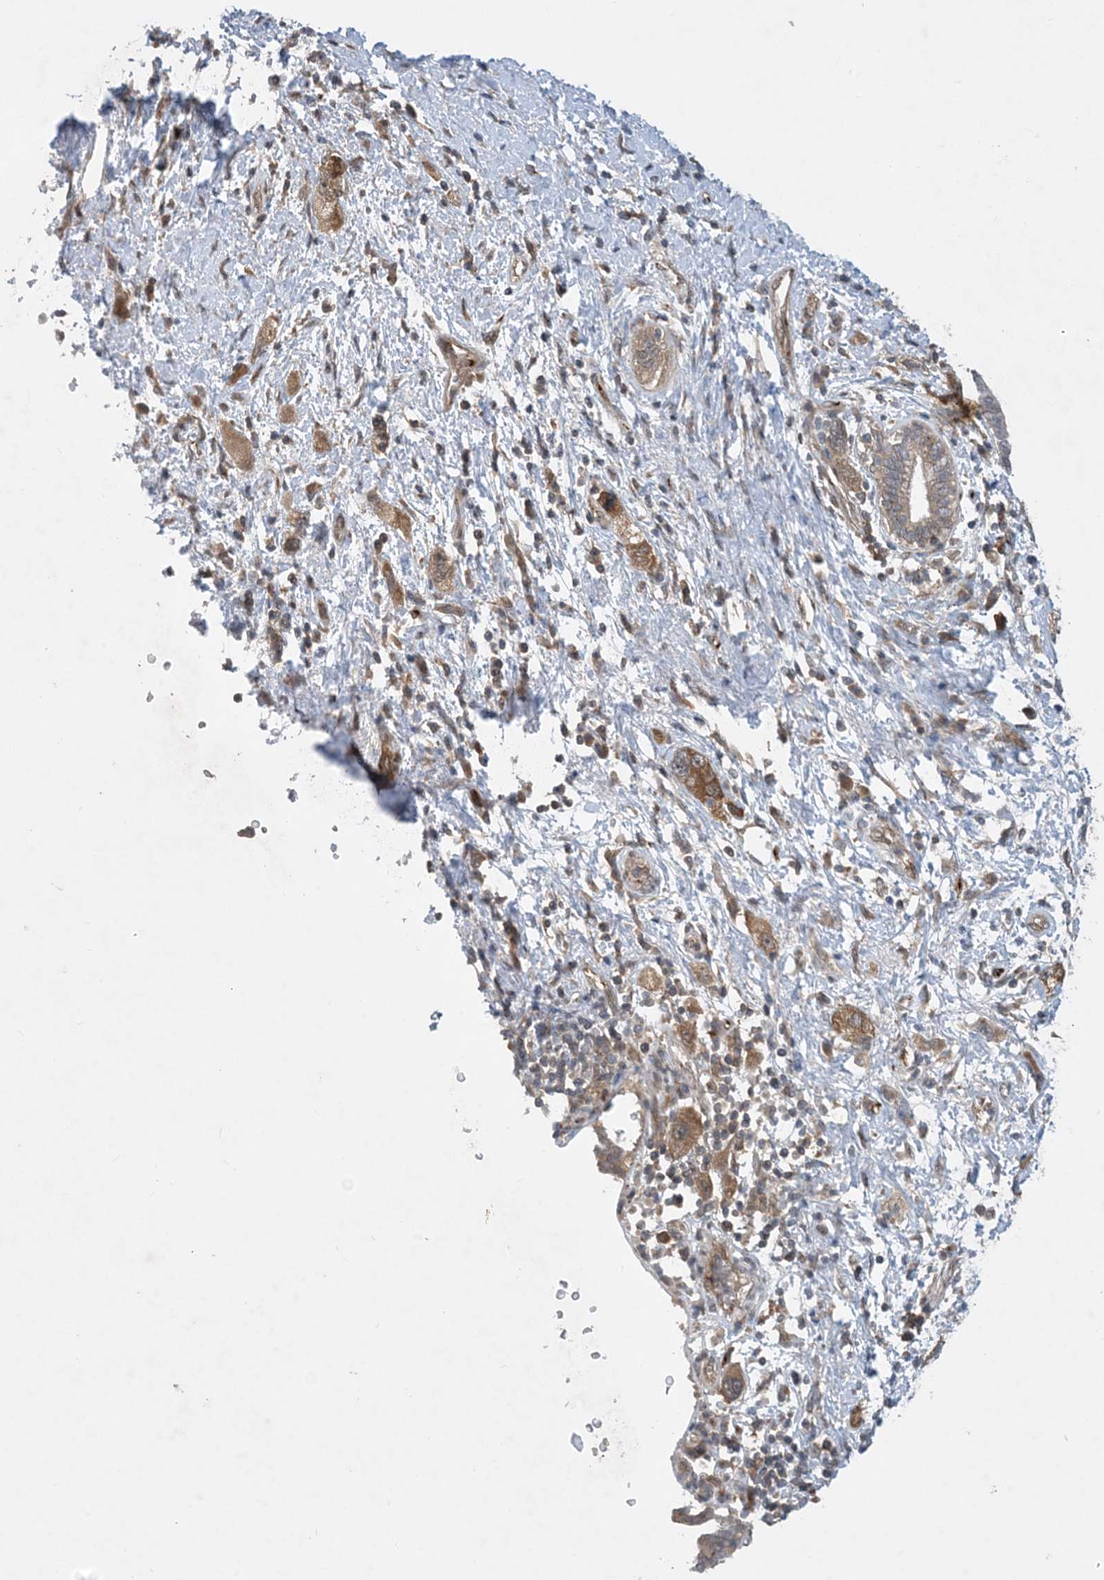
{"staining": {"intensity": "moderate", "quantity": ">75%", "location": "cytoplasmic/membranous"}, "tissue": "pancreatic cancer", "cell_type": "Tumor cells", "image_type": "cancer", "snomed": [{"axis": "morphology", "description": "Adenocarcinoma, NOS"}, {"axis": "topography", "description": "Pancreas"}], "caption": "The immunohistochemical stain shows moderate cytoplasmic/membranous positivity in tumor cells of adenocarcinoma (pancreatic) tissue. Immunohistochemistry stains the protein of interest in brown and the nuclei are stained blue.", "gene": "TINAG", "patient": {"sex": "female", "age": 73}}